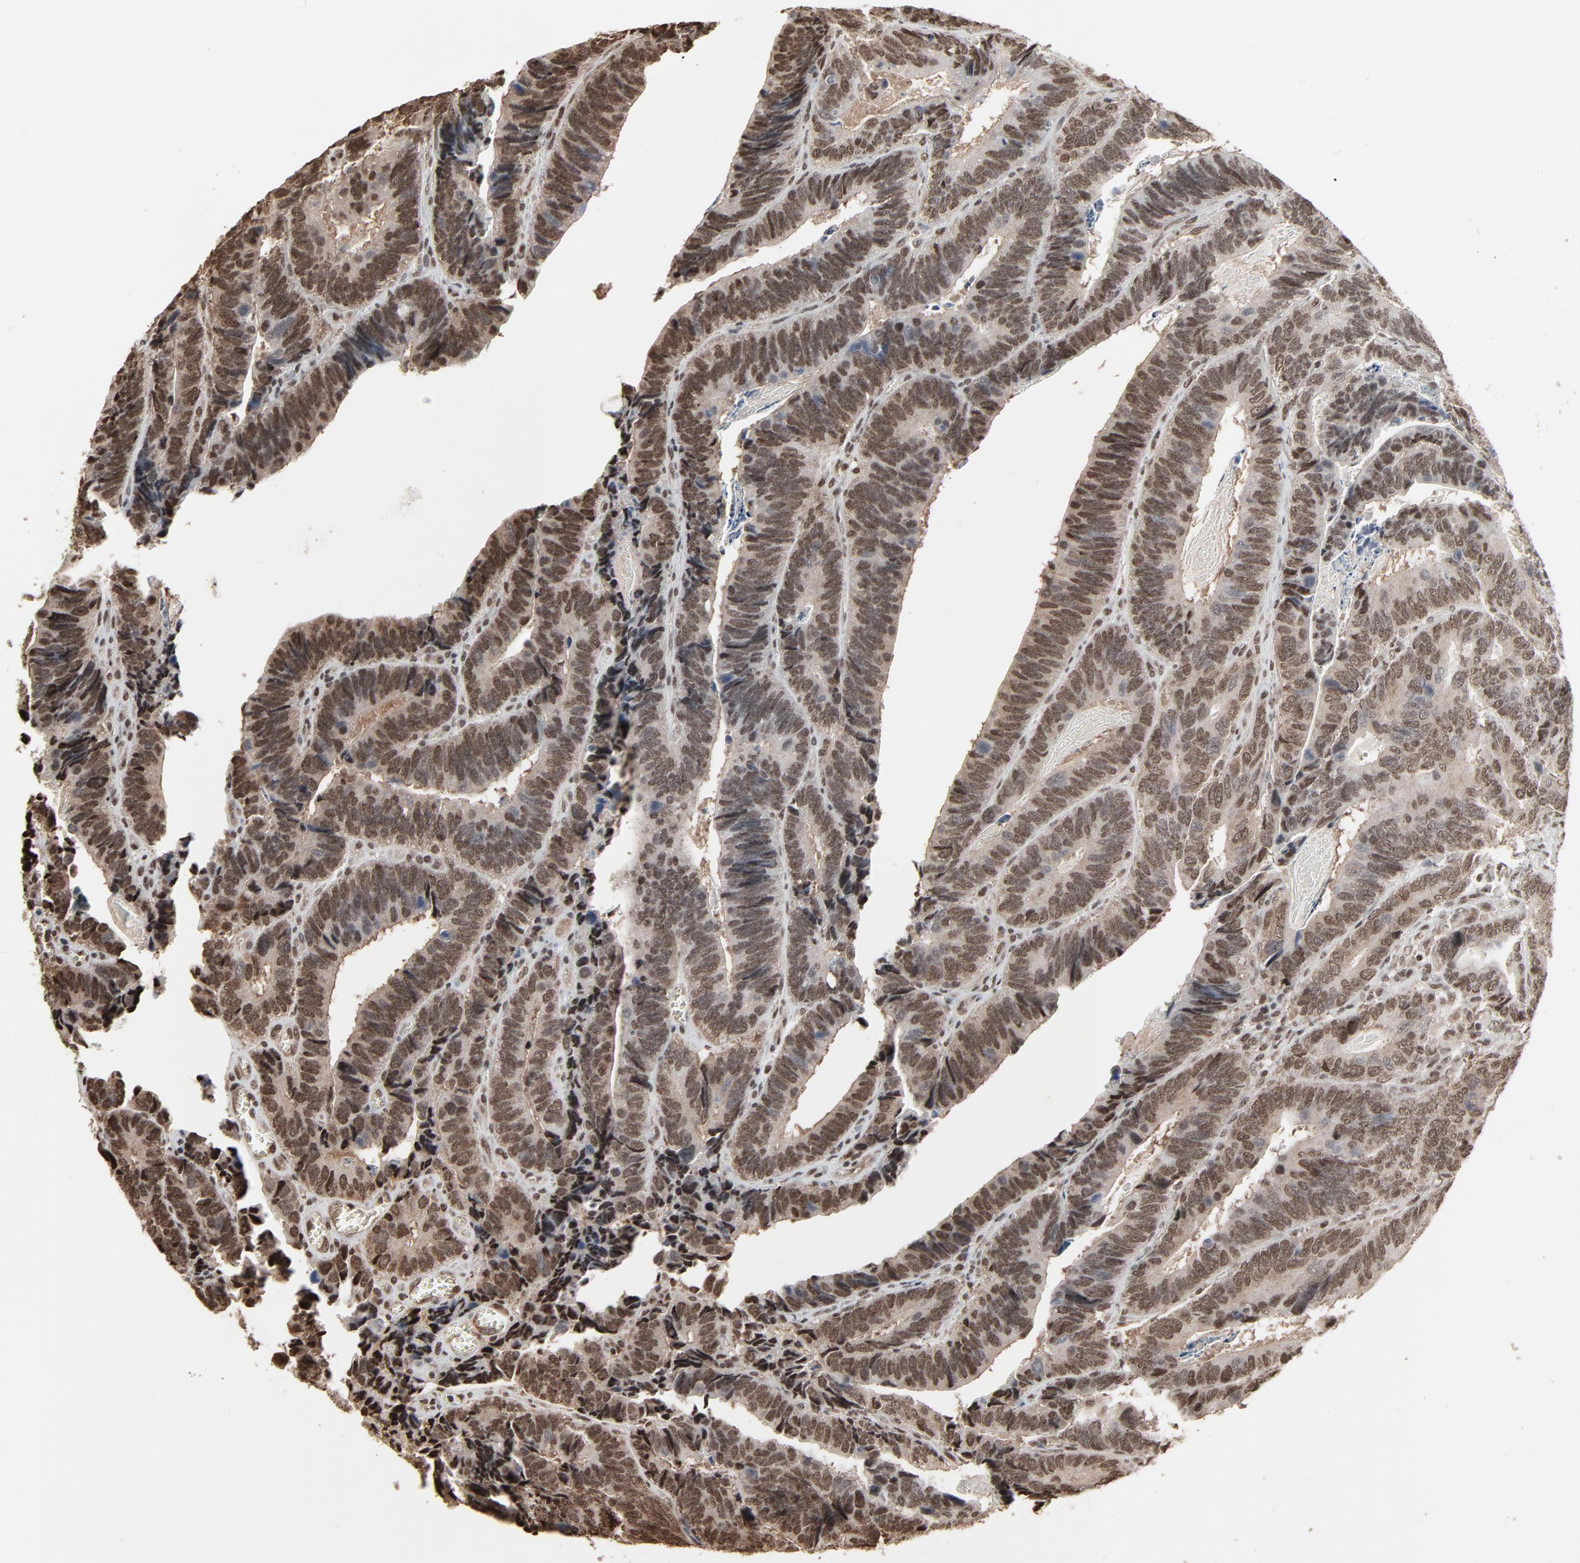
{"staining": {"intensity": "moderate", "quantity": ">75%", "location": "nuclear"}, "tissue": "colorectal cancer", "cell_type": "Tumor cells", "image_type": "cancer", "snomed": [{"axis": "morphology", "description": "Adenocarcinoma, NOS"}, {"axis": "topography", "description": "Colon"}], "caption": "Protein analysis of colorectal cancer tissue demonstrates moderate nuclear positivity in about >75% of tumor cells.", "gene": "MEIS2", "patient": {"sex": "male", "age": 72}}